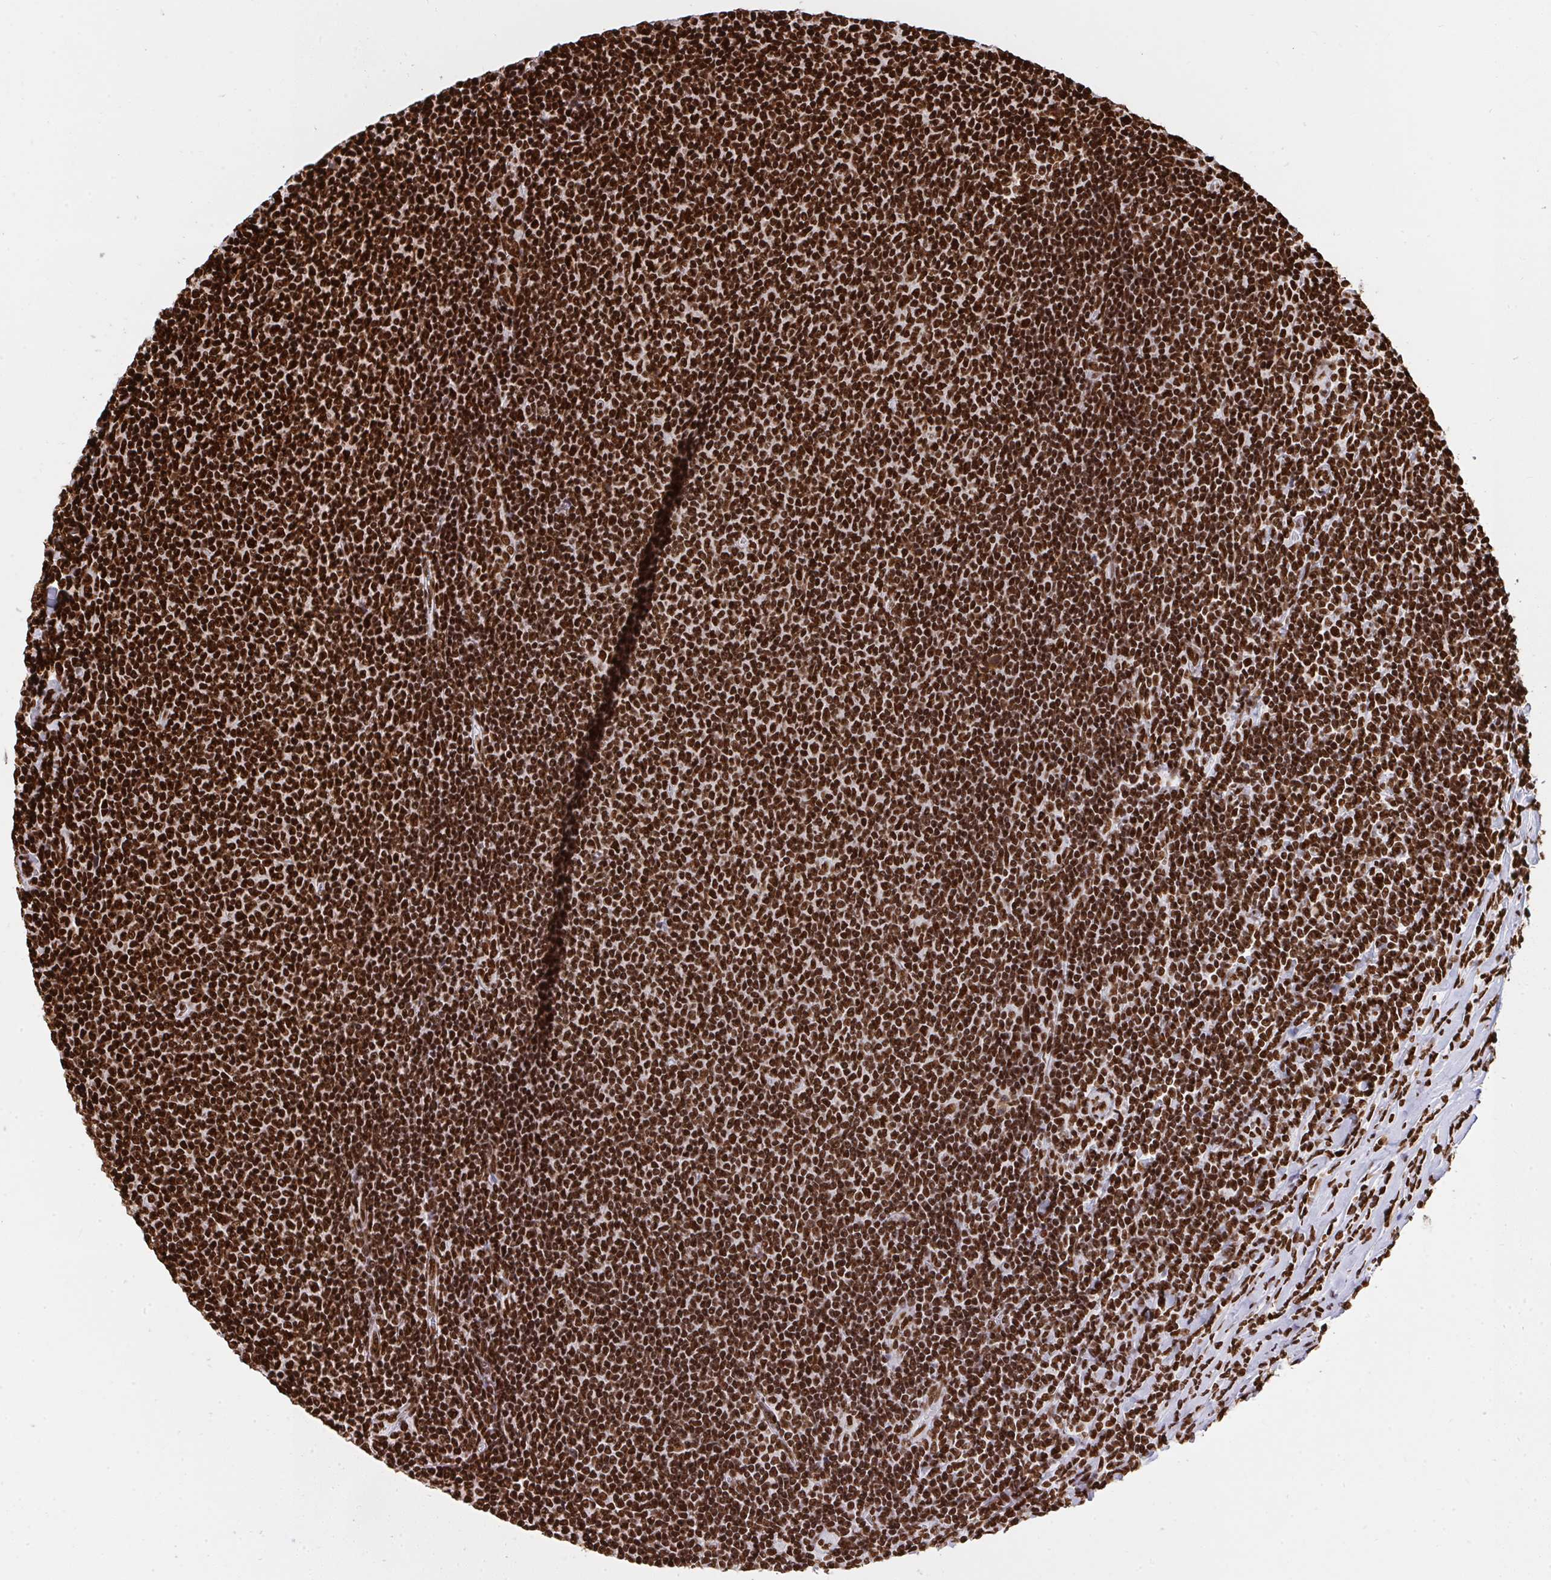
{"staining": {"intensity": "strong", "quantity": ">75%", "location": "nuclear"}, "tissue": "lymphoma", "cell_type": "Tumor cells", "image_type": "cancer", "snomed": [{"axis": "morphology", "description": "Malignant lymphoma, non-Hodgkin's type, Low grade"}, {"axis": "topography", "description": "Lymph node"}], "caption": "A high amount of strong nuclear positivity is present in about >75% of tumor cells in lymphoma tissue.", "gene": "HNRNPL", "patient": {"sex": "male", "age": 52}}